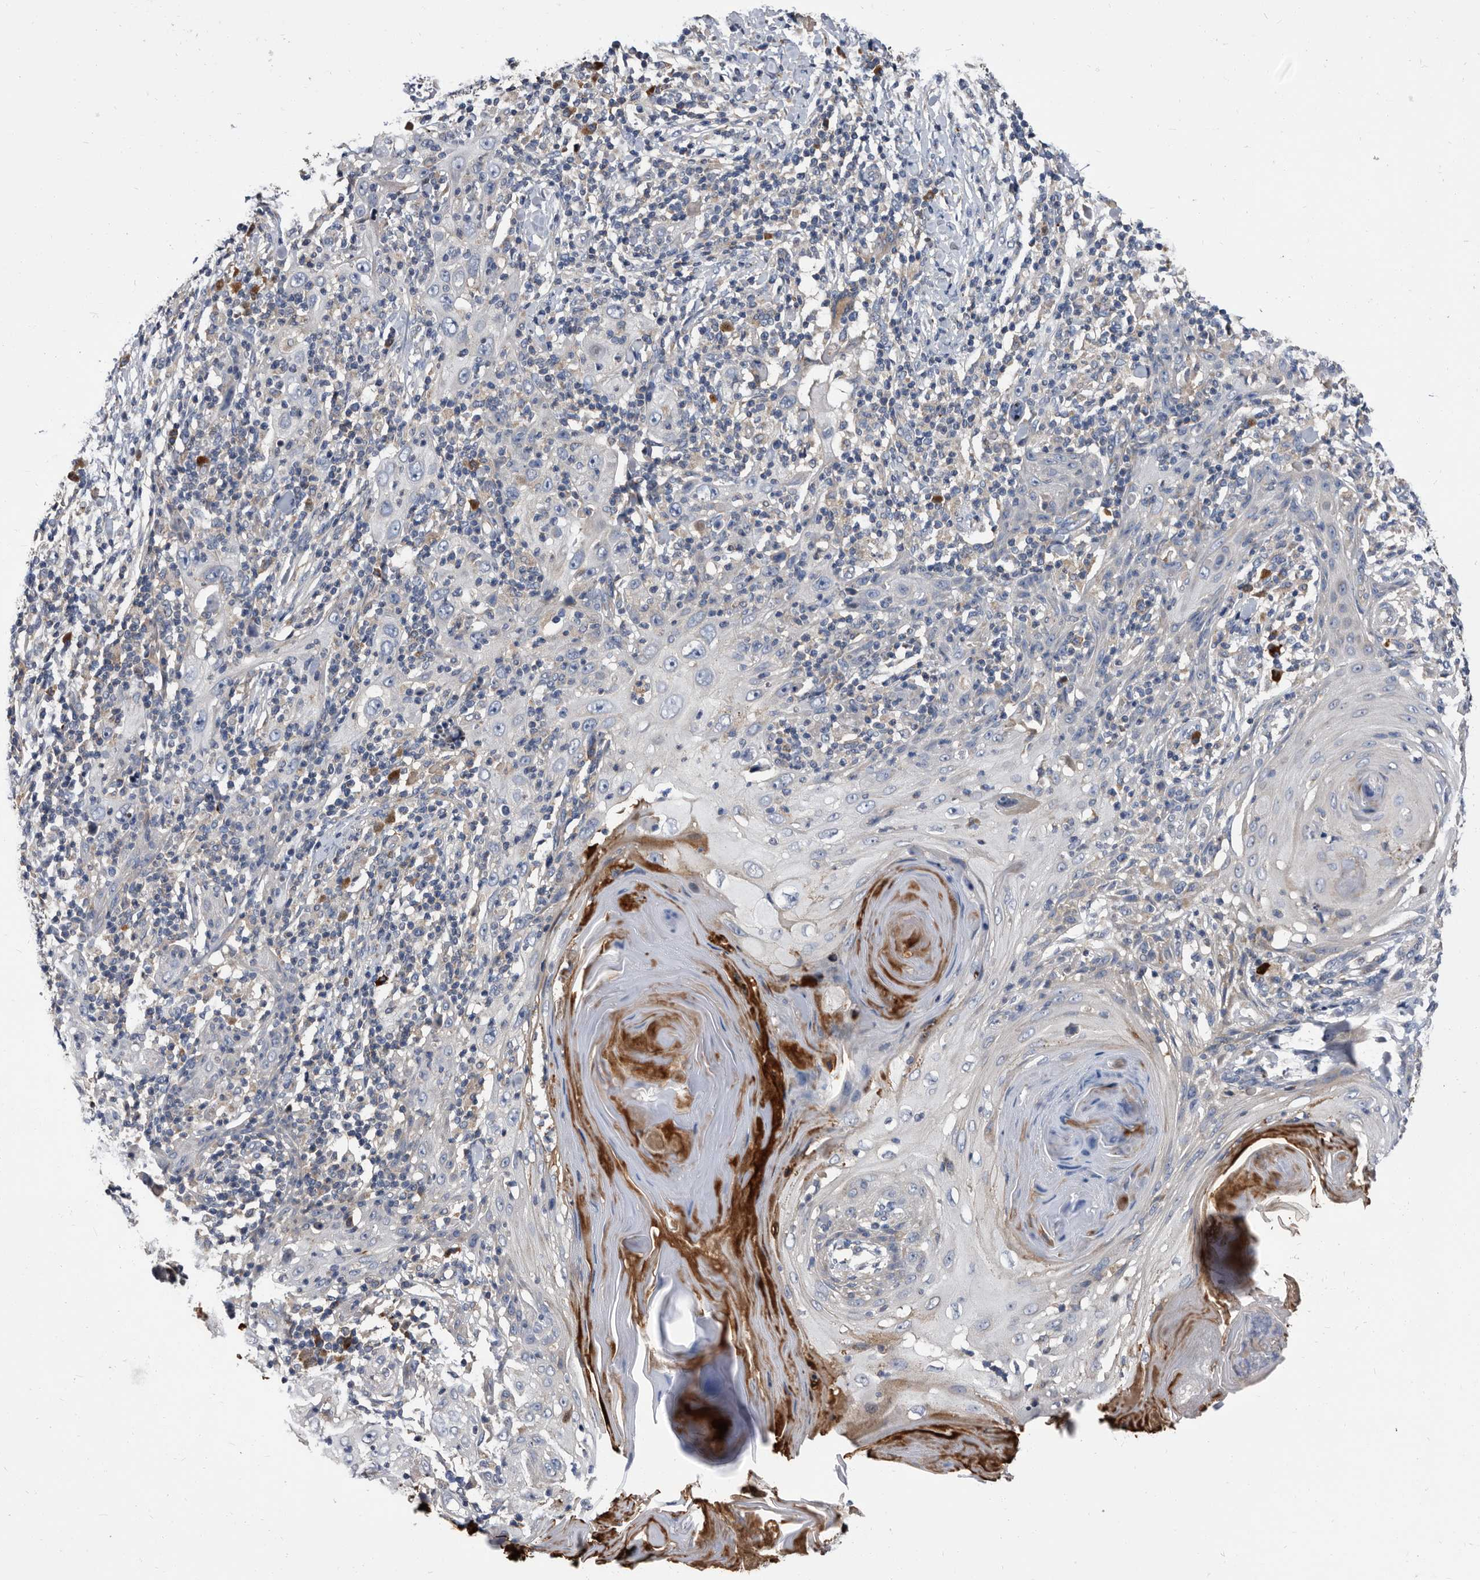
{"staining": {"intensity": "negative", "quantity": "none", "location": "none"}, "tissue": "skin cancer", "cell_type": "Tumor cells", "image_type": "cancer", "snomed": [{"axis": "morphology", "description": "Squamous cell carcinoma, NOS"}, {"axis": "topography", "description": "Skin"}], "caption": "Immunohistochemical staining of skin squamous cell carcinoma shows no significant positivity in tumor cells.", "gene": "DTNBP1", "patient": {"sex": "female", "age": 88}}